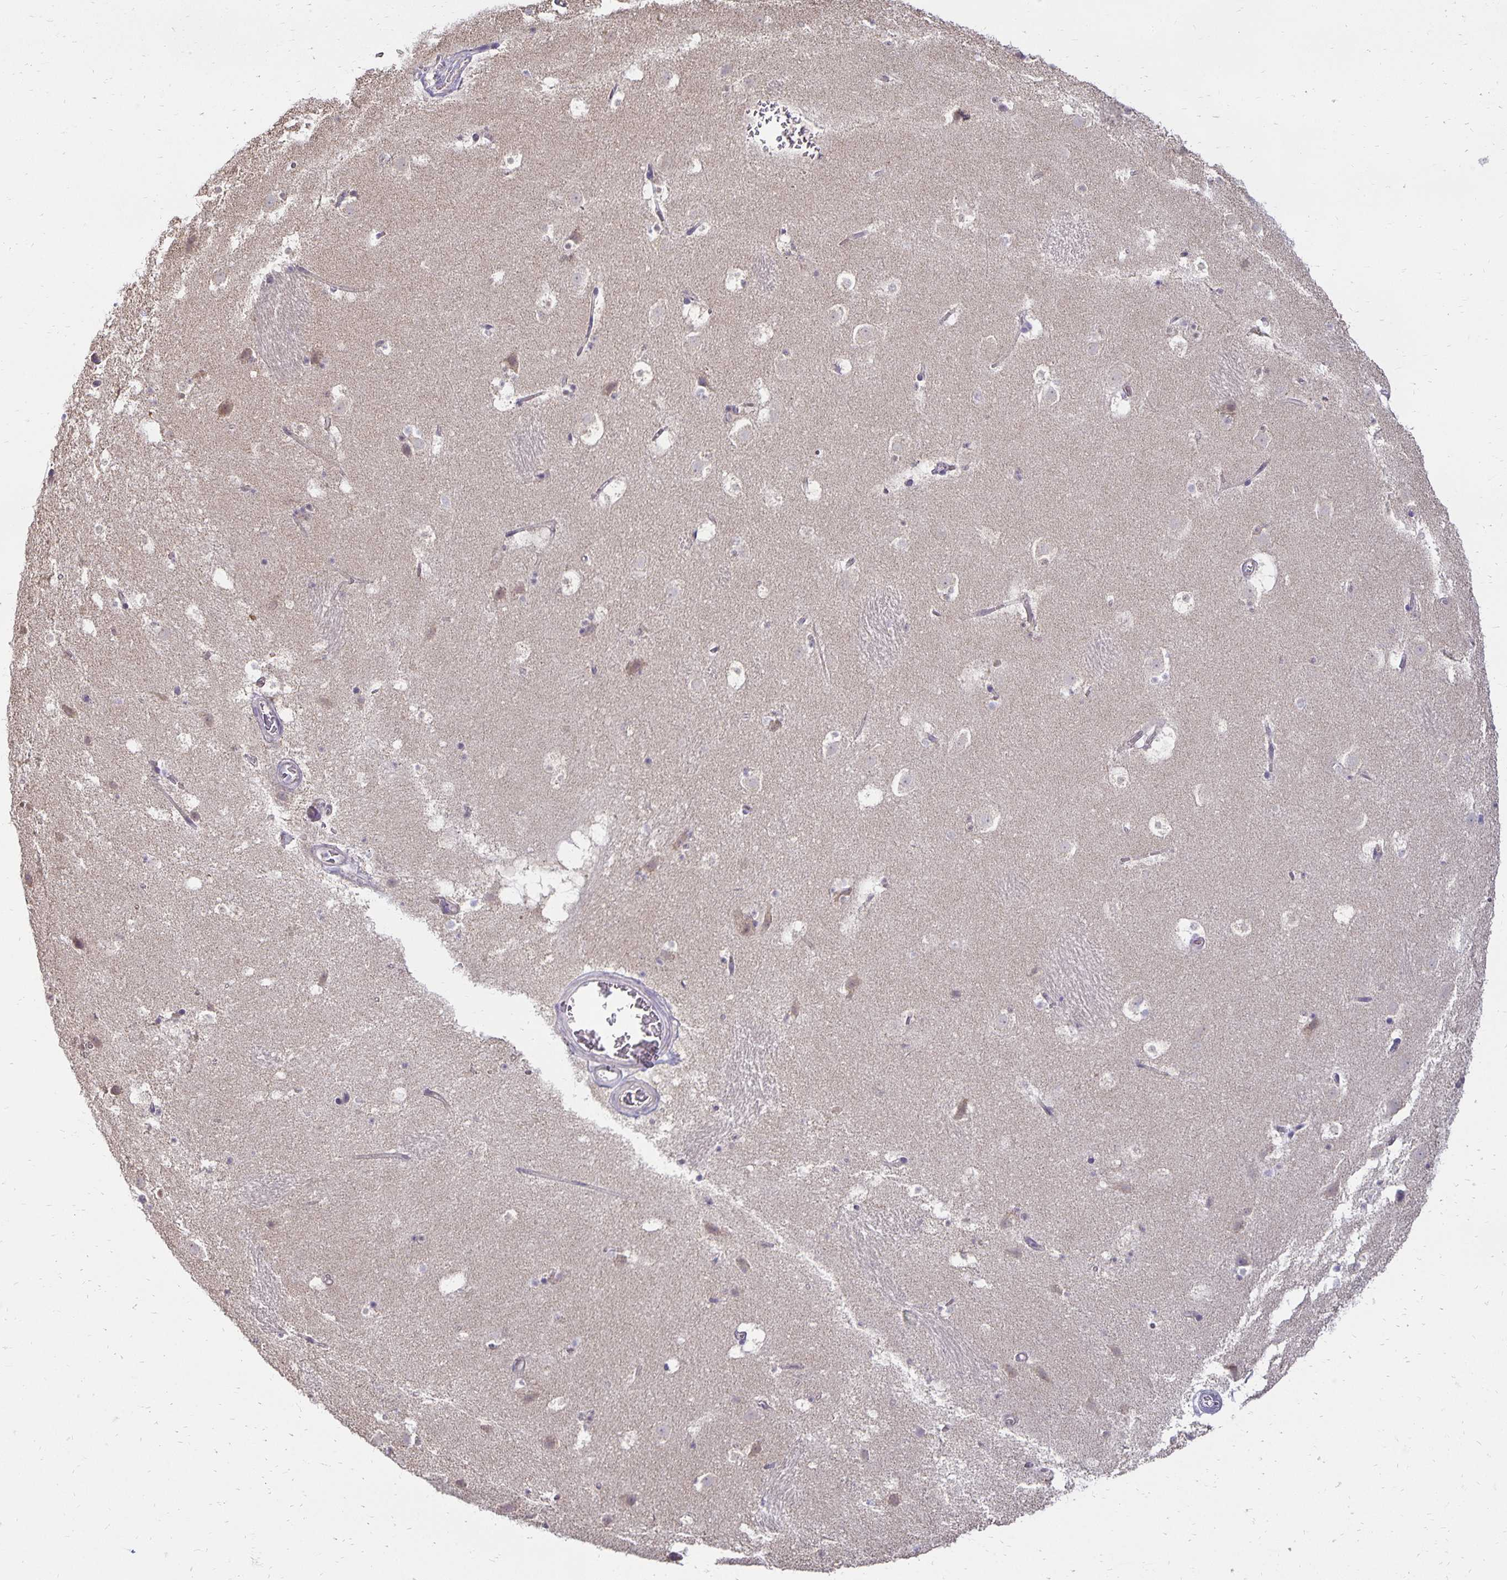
{"staining": {"intensity": "weak", "quantity": "<25%", "location": "cytoplasmic/membranous"}, "tissue": "caudate", "cell_type": "Glial cells", "image_type": "normal", "snomed": [{"axis": "morphology", "description": "Normal tissue, NOS"}, {"axis": "topography", "description": "Lateral ventricle wall"}], "caption": "Immunohistochemistry image of benign human caudate stained for a protein (brown), which exhibits no expression in glial cells.", "gene": "FN3K", "patient": {"sex": "male", "age": 37}}